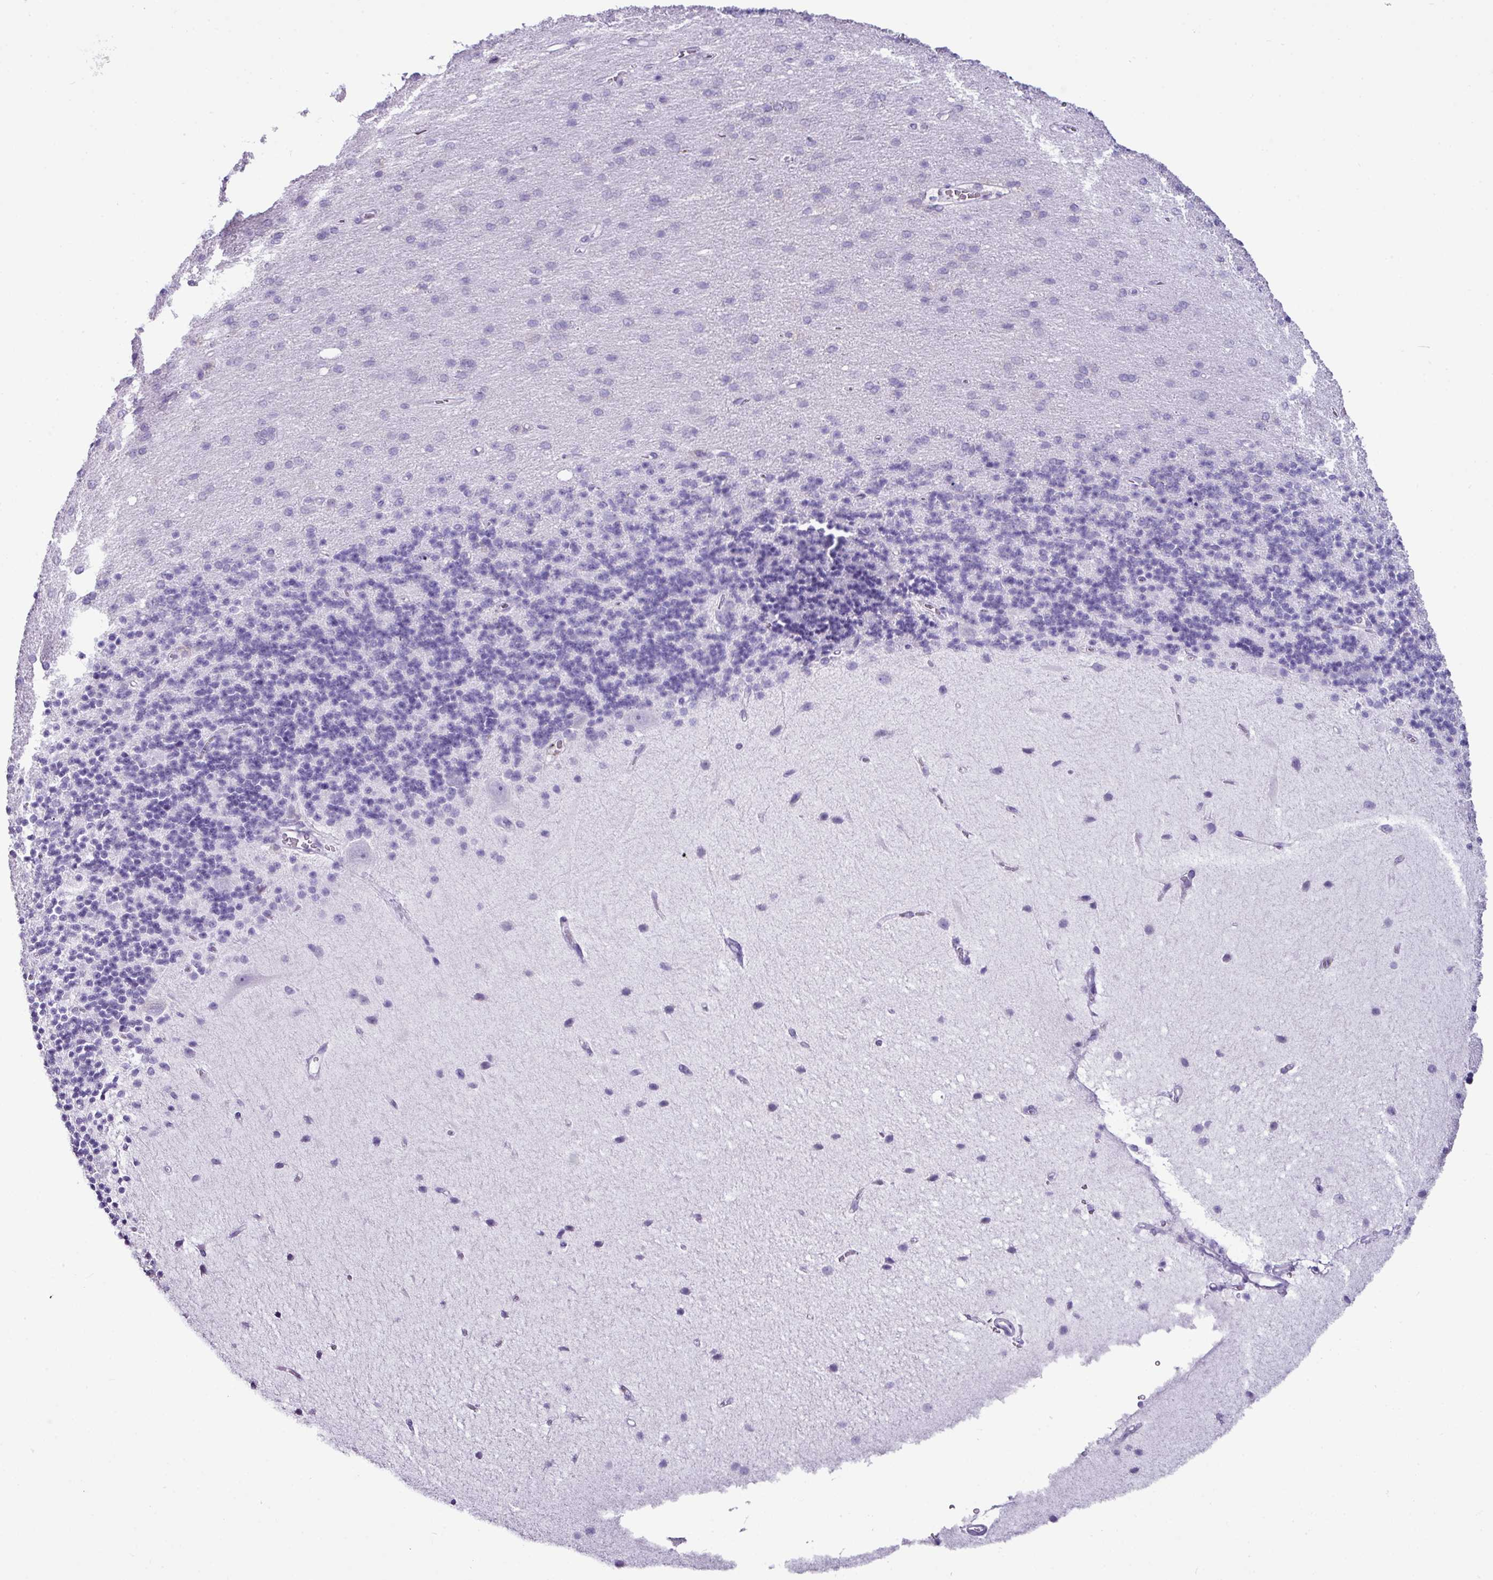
{"staining": {"intensity": "negative", "quantity": "none", "location": "none"}, "tissue": "cerebellum", "cell_type": "Cells in granular layer", "image_type": "normal", "snomed": [{"axis": "morphology", "description": "Normal tissue, NOS"}, {"axis": "topography", "description": "Cerebellum"}], "caption": "IHC of benign human cerebellum reveals no staining in cells in granular layer.", "gene": "RGS21", "patient": {"sex": "female", "age": 29}}